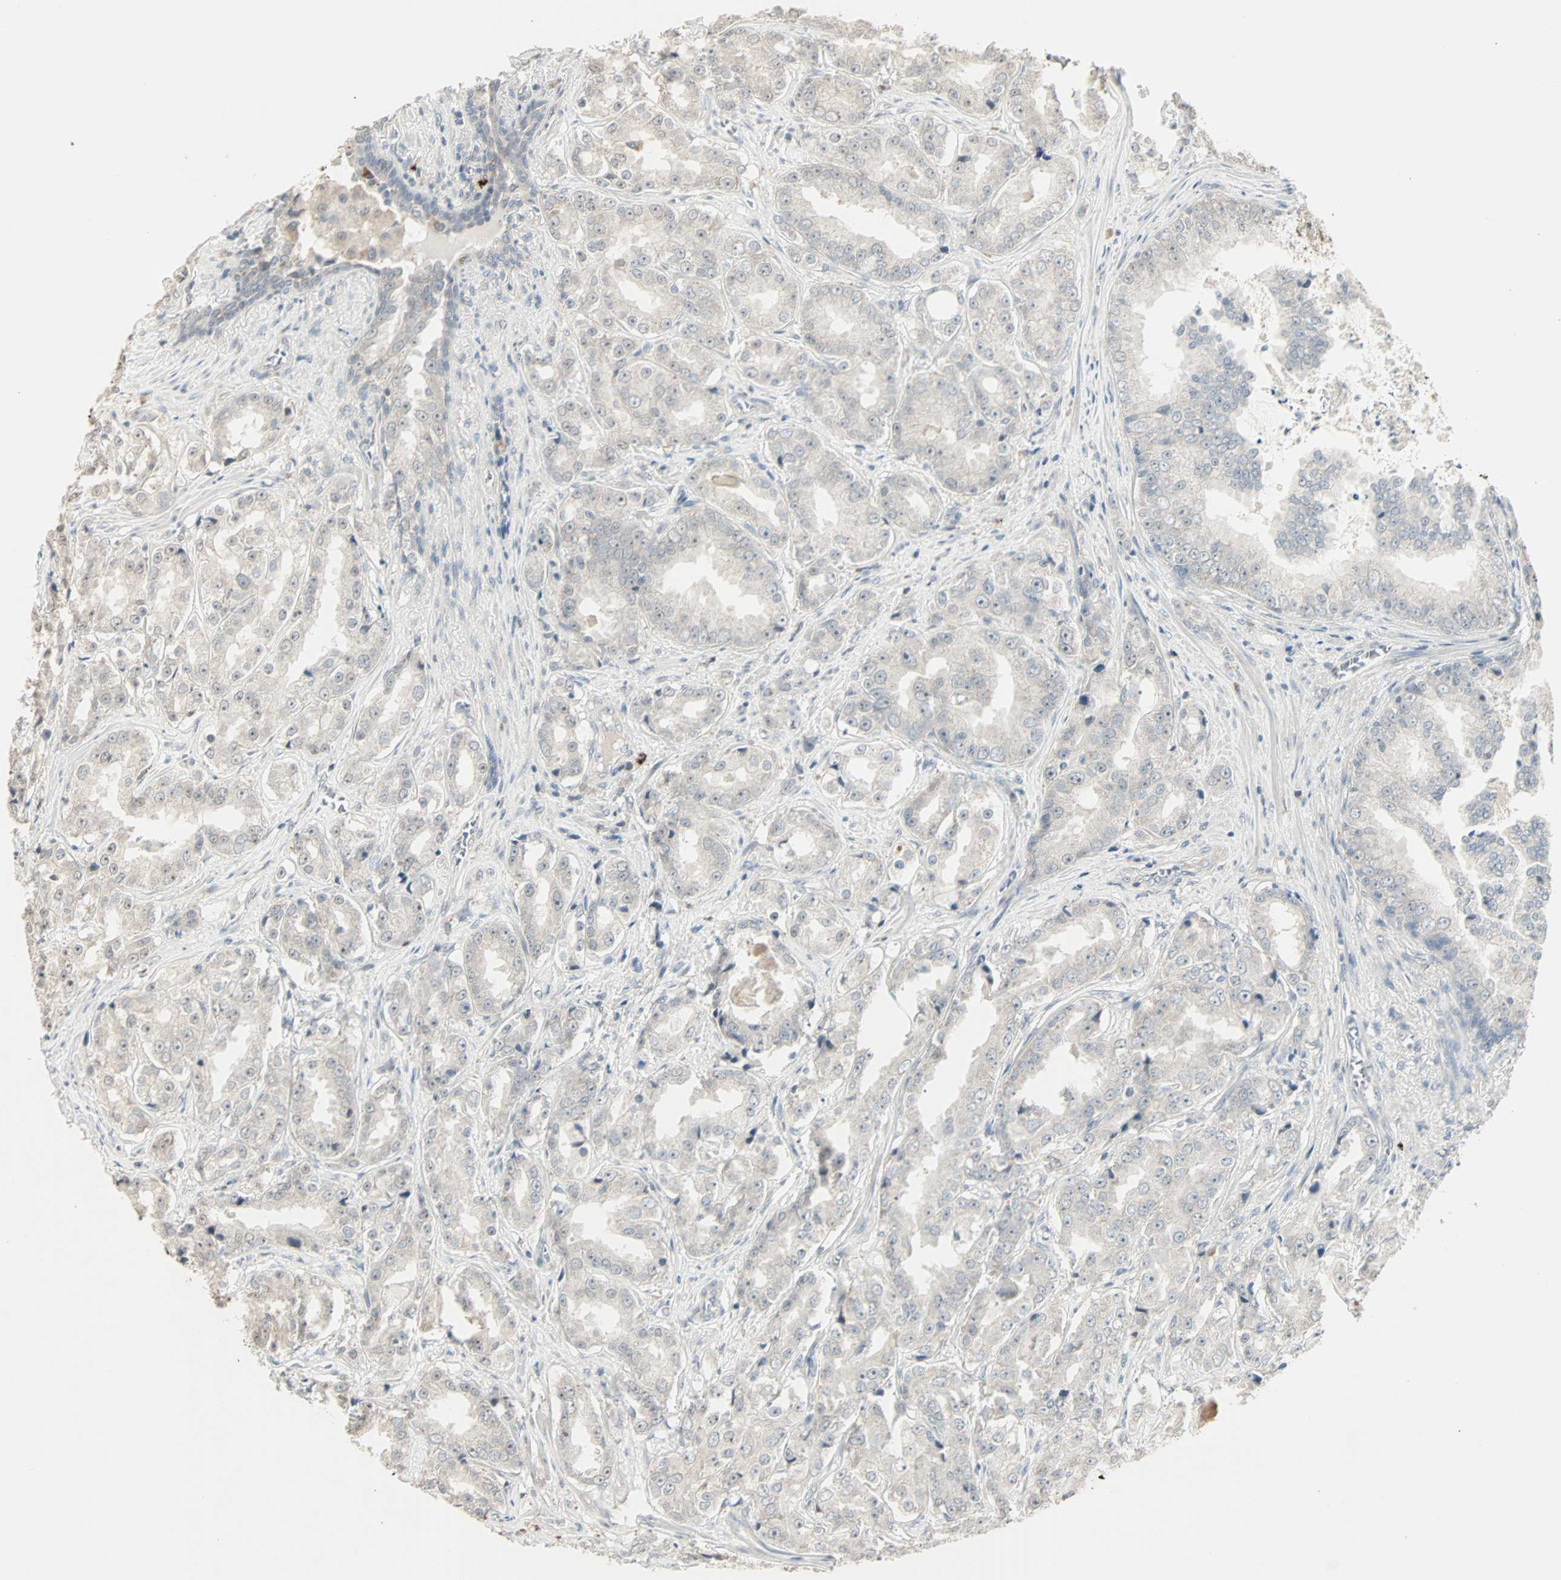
{"staining": {"intensity": "weak", "quantity": "25%-75%", "location": "cytoplasmic/membranous,nuclear"}, "tissue": "prostate cancer", "cell_type": "Tumor cells", "image_type": "cancer", "snomed": [{"axis": "morphology", "description": "Adenocarcinoma, High grade"}, {"axis": "topography", "description": "Prostate"}], "caption": "DAB immunohistochemical staining of prostate cancer displays weak cytoplasmic/membranous and nuclear protein positivity in about 25%-75% of tumor cells.", "gene": "KDM4A", "patient": {"sex": "male", "age": 73}}